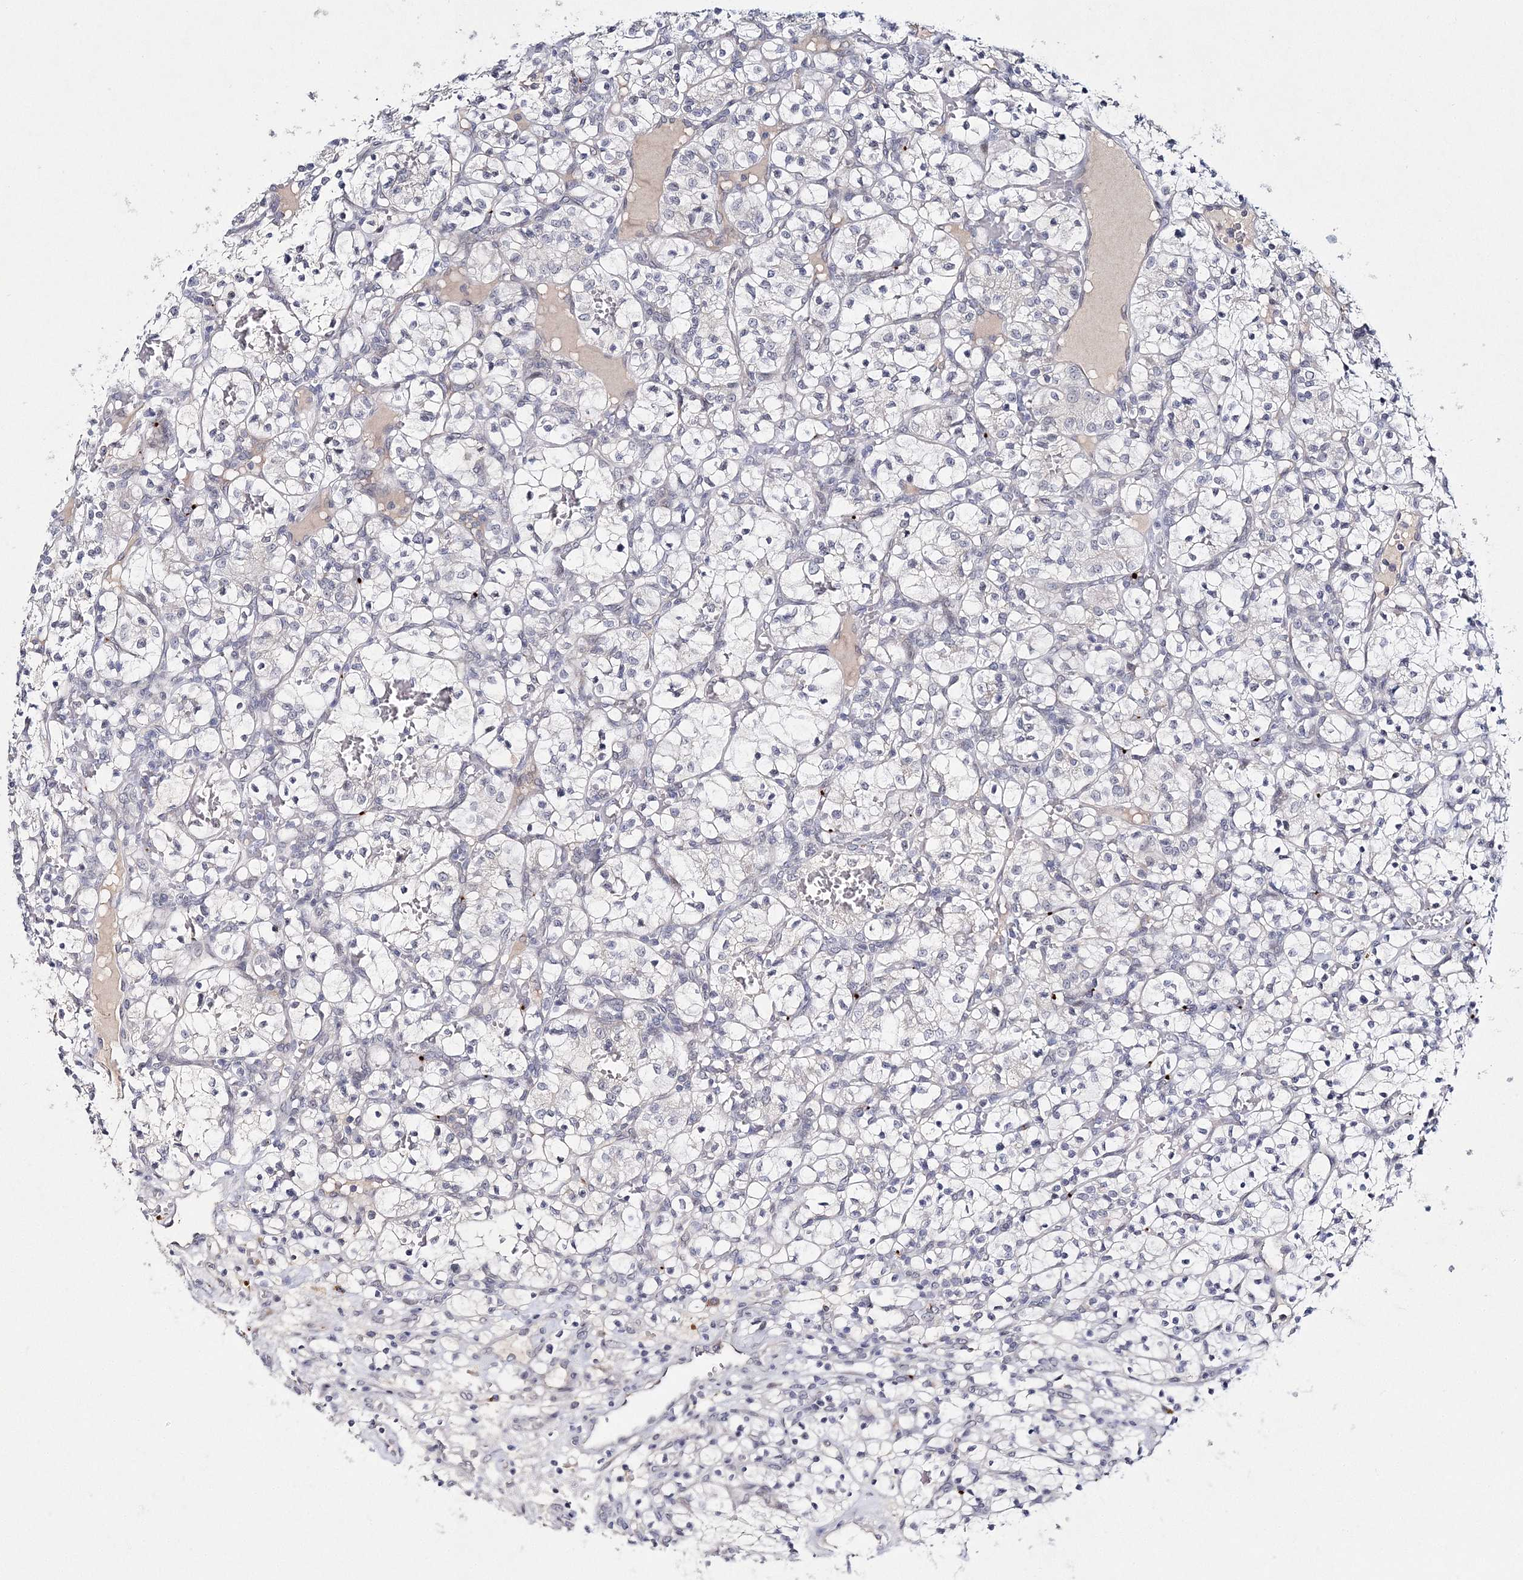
{"staining": {"intensity": "negative", "quantity": "none", "location": "none"}, "tissue": "renal cancer", "cell_type": "Tumor cells", "image_type": "cancer", "snomed": [{"axis": "morphology", "description": "Adenocarcinoma, NOS"}, {"axis": "topography", "description": "Kidney"}], "caption": "Human renal cancer (adenocarcinoma) stained for a protein using IHC reveals no staining in tumor cells.", "gene": "MYOZ2", "patient": {"sex": "female", "age": 57}}